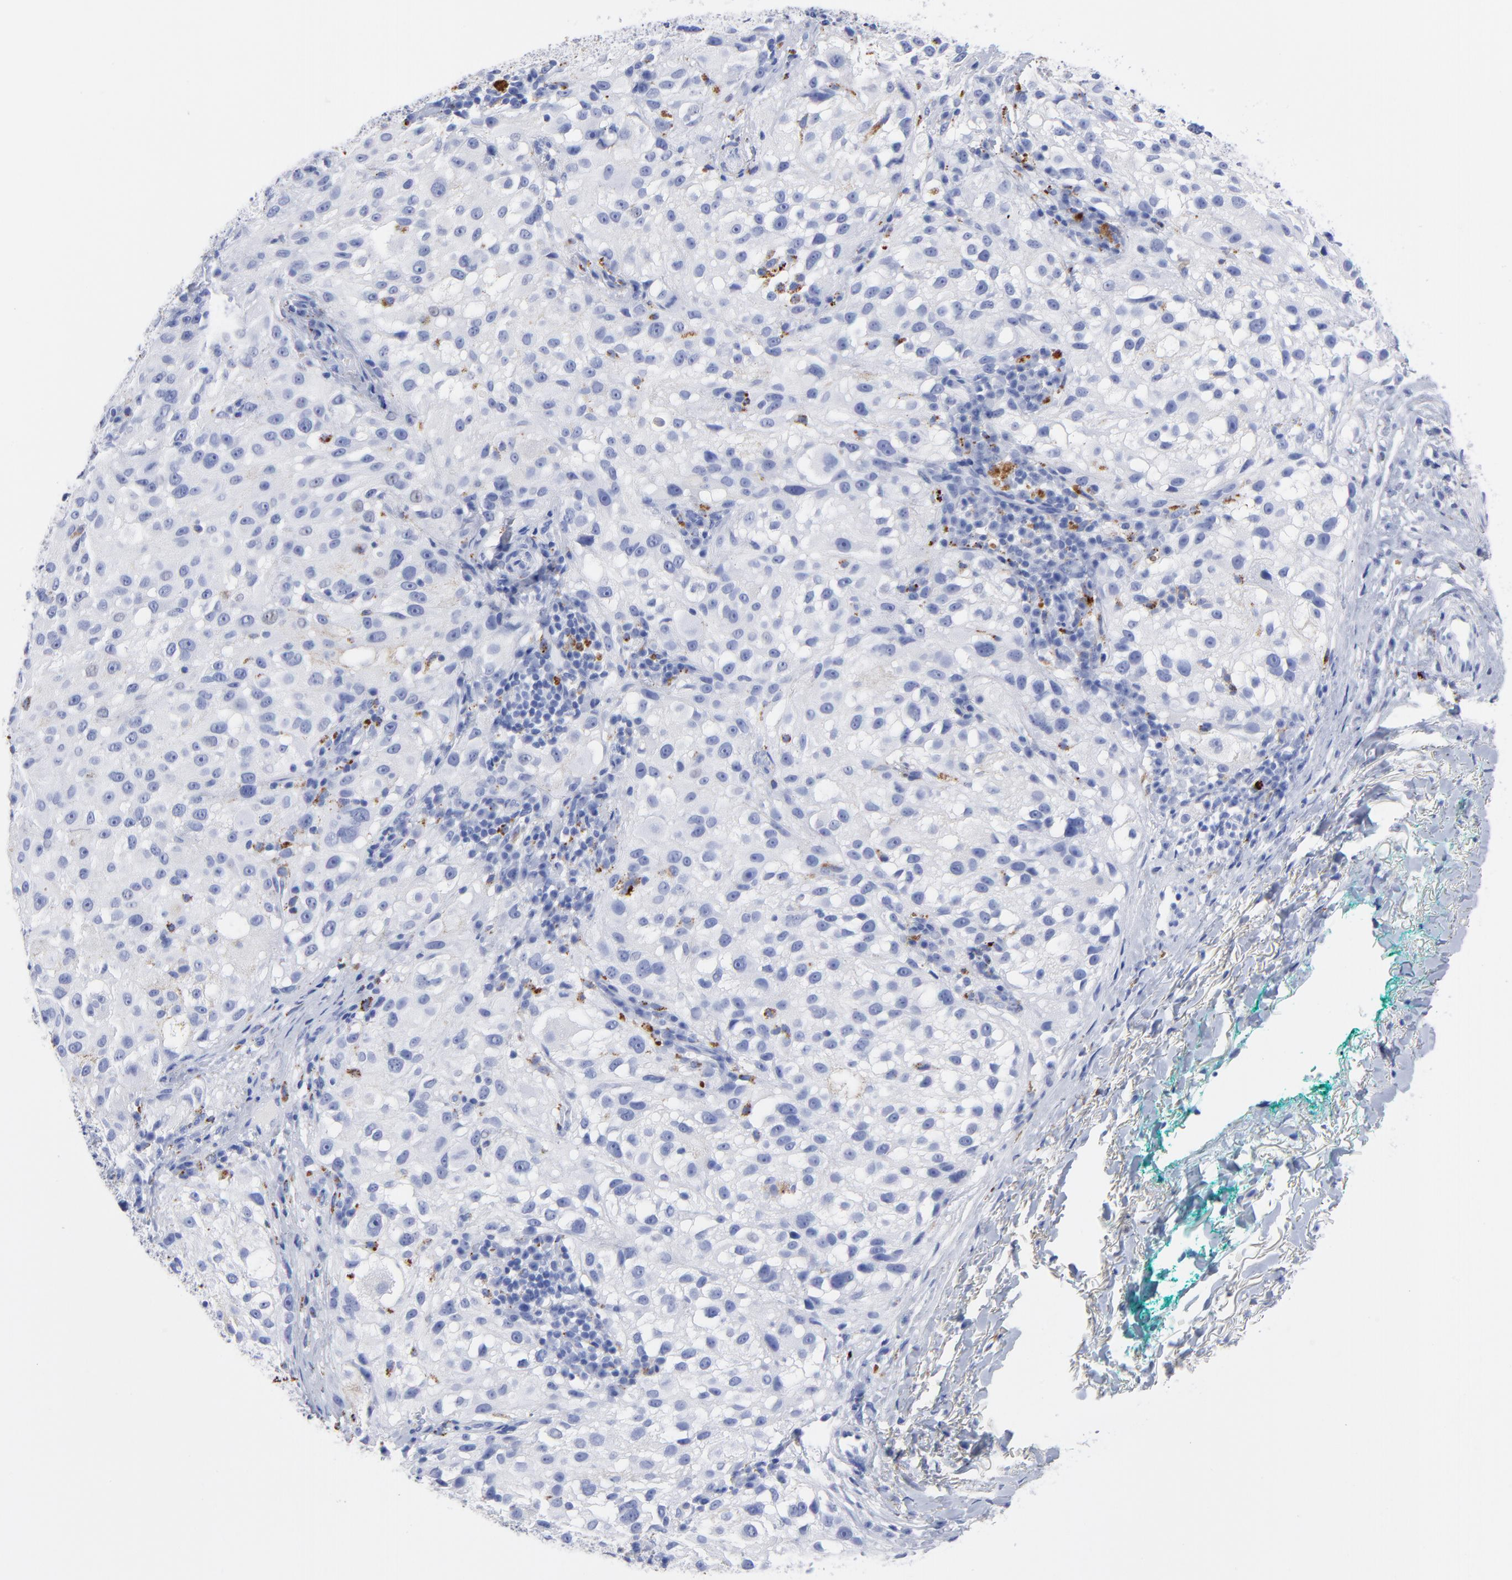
{"staining": {"intensity": "moderate", "quantity": "<25%", "location": "cytoplasmic/membranous"}, "tissue": "melanoma", "cell_type": "Tumor cells", "image_type": "cancer", "snomed": [{"axis": "morphology", "description": "Necrosis, NOS"}, {"axis": "morphology", "description": "Malignant melanoma, NOS"}, {"axis": "topography", "description": "Skin"}], "caption": "Moderate cytoplasmic/membranous protein staining is seen in about <25% of tumor cells in melanoma. (brown staining indicates protein expression, while blue staining denotes nuclei).", "gene": "CPVL", "patient": {"sex": "female", "age": 87}}